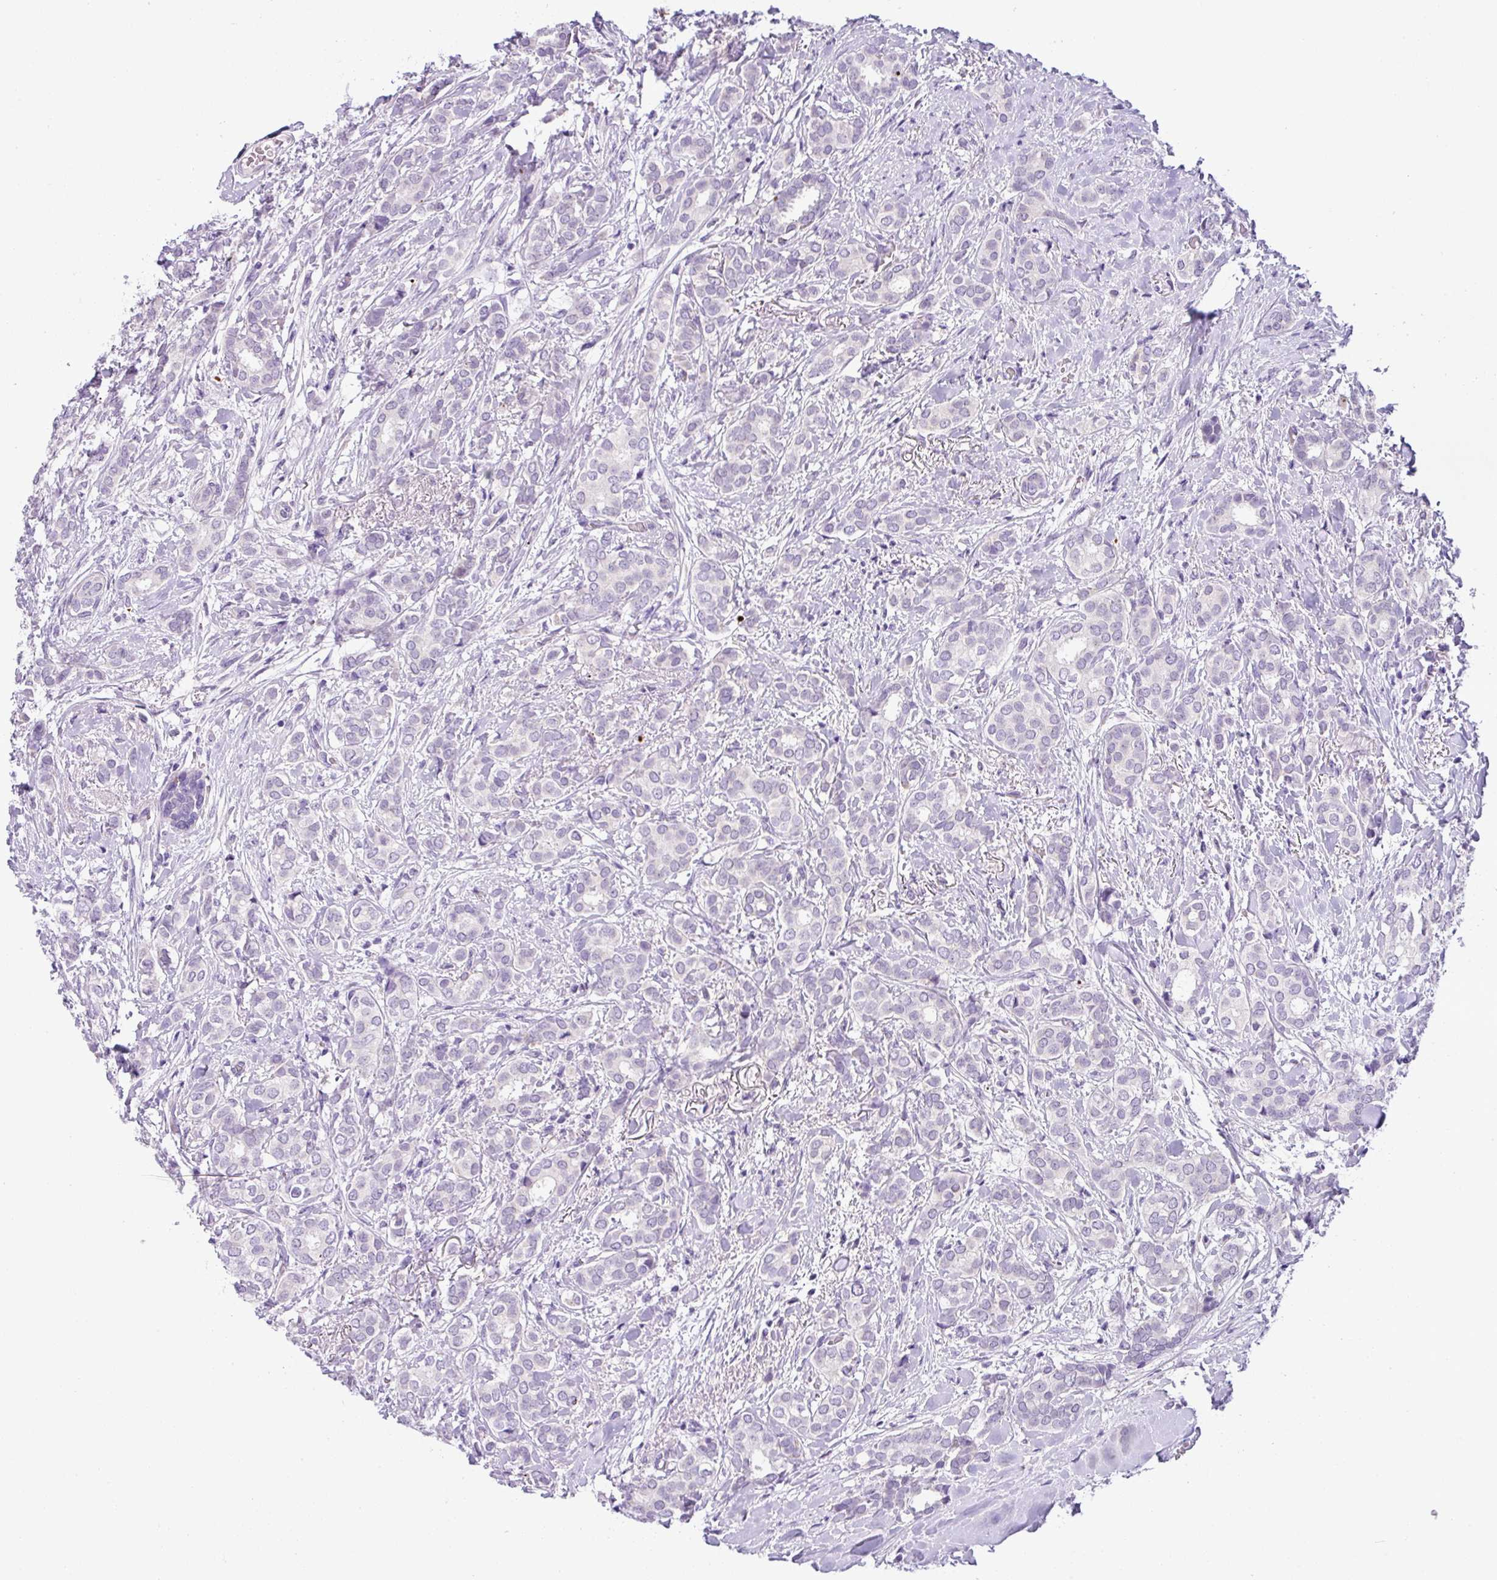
{"staining": {"intensity": "negative", "quantity": "none", "location": "none"}, "tissue": "breast cancer", "cell_type": "Tumor cells", "image_type": "cancer", "snomed": [{"axis": "morphology", "description": "Duct carcinoma"}, {"axis": "topography", "description": "Breast"}], "caption": "Immunohistochemical staining of human breast cancer (infiltrating ductal carcinoma) exhibits no significant staining in tumor cells. The staining is performed using DAB (3,3'-diaminobenzidine) brown chromogen with nuclei counter-stained in using hematoxylin.", "gene": "HMCN2", "patient": {"sex": "female", "age": 73}}